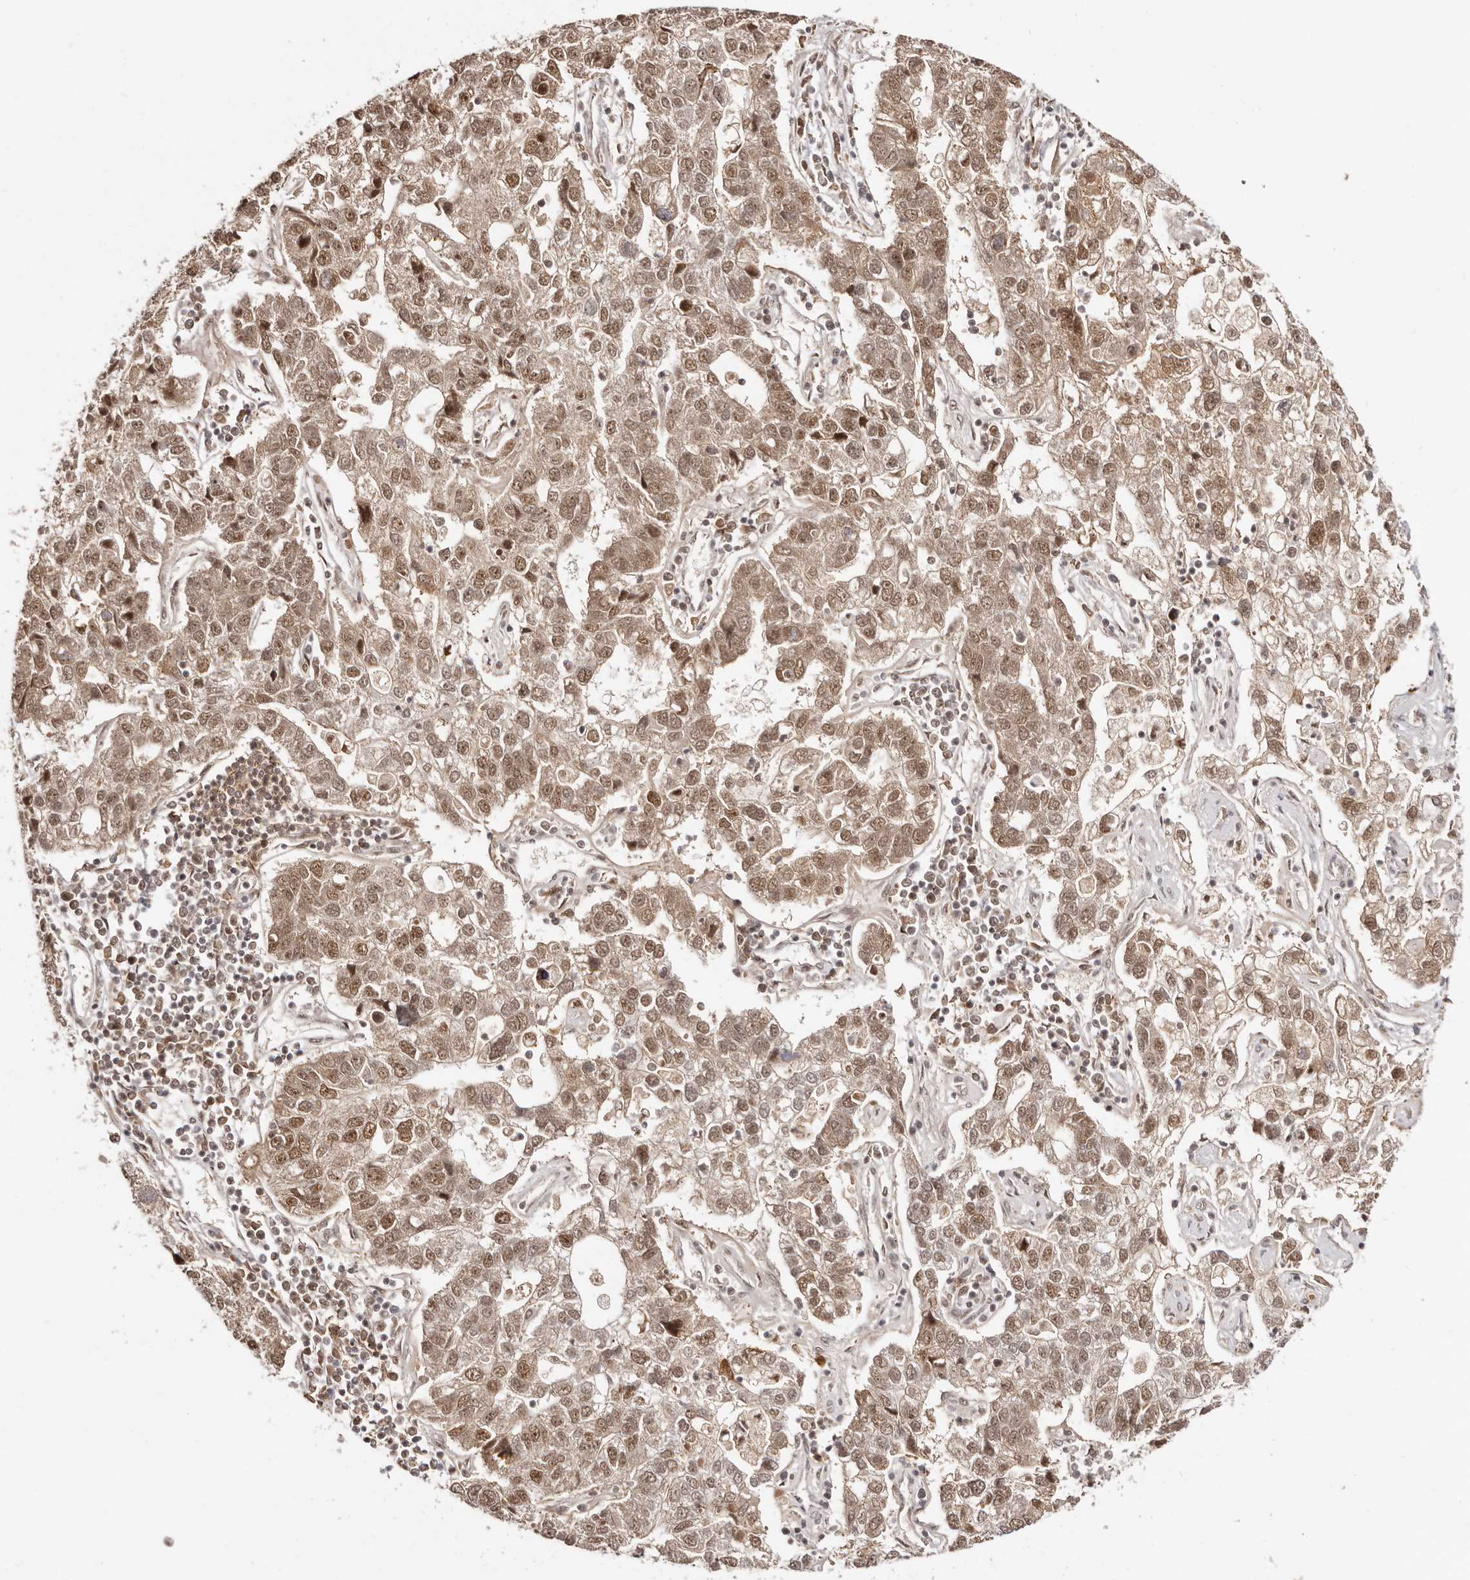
{"staining": {"intensity": "moderate", "quantity": ">75%", "location": "cytoplasmic/membranous,nuclear"}, "tissue": "pancreatic cancer", "cell_type": "Tumor cells", "image_type": "cancer", "snomed": [{"axis": "morphology", "description": "Adenocarcinoma, NOS"}, {"axis": "topography", "description": "Pancreas"}], "caption": "About >75% of tumor cells in human adenocarcinoma (pancreatic) exhibit moderate cytoplasmic/membranous and nuclear protein expression as visualized by brown immunohistochemical staining.", "gene": "MED8", "patient": {"sex": "female", "age": 61}}